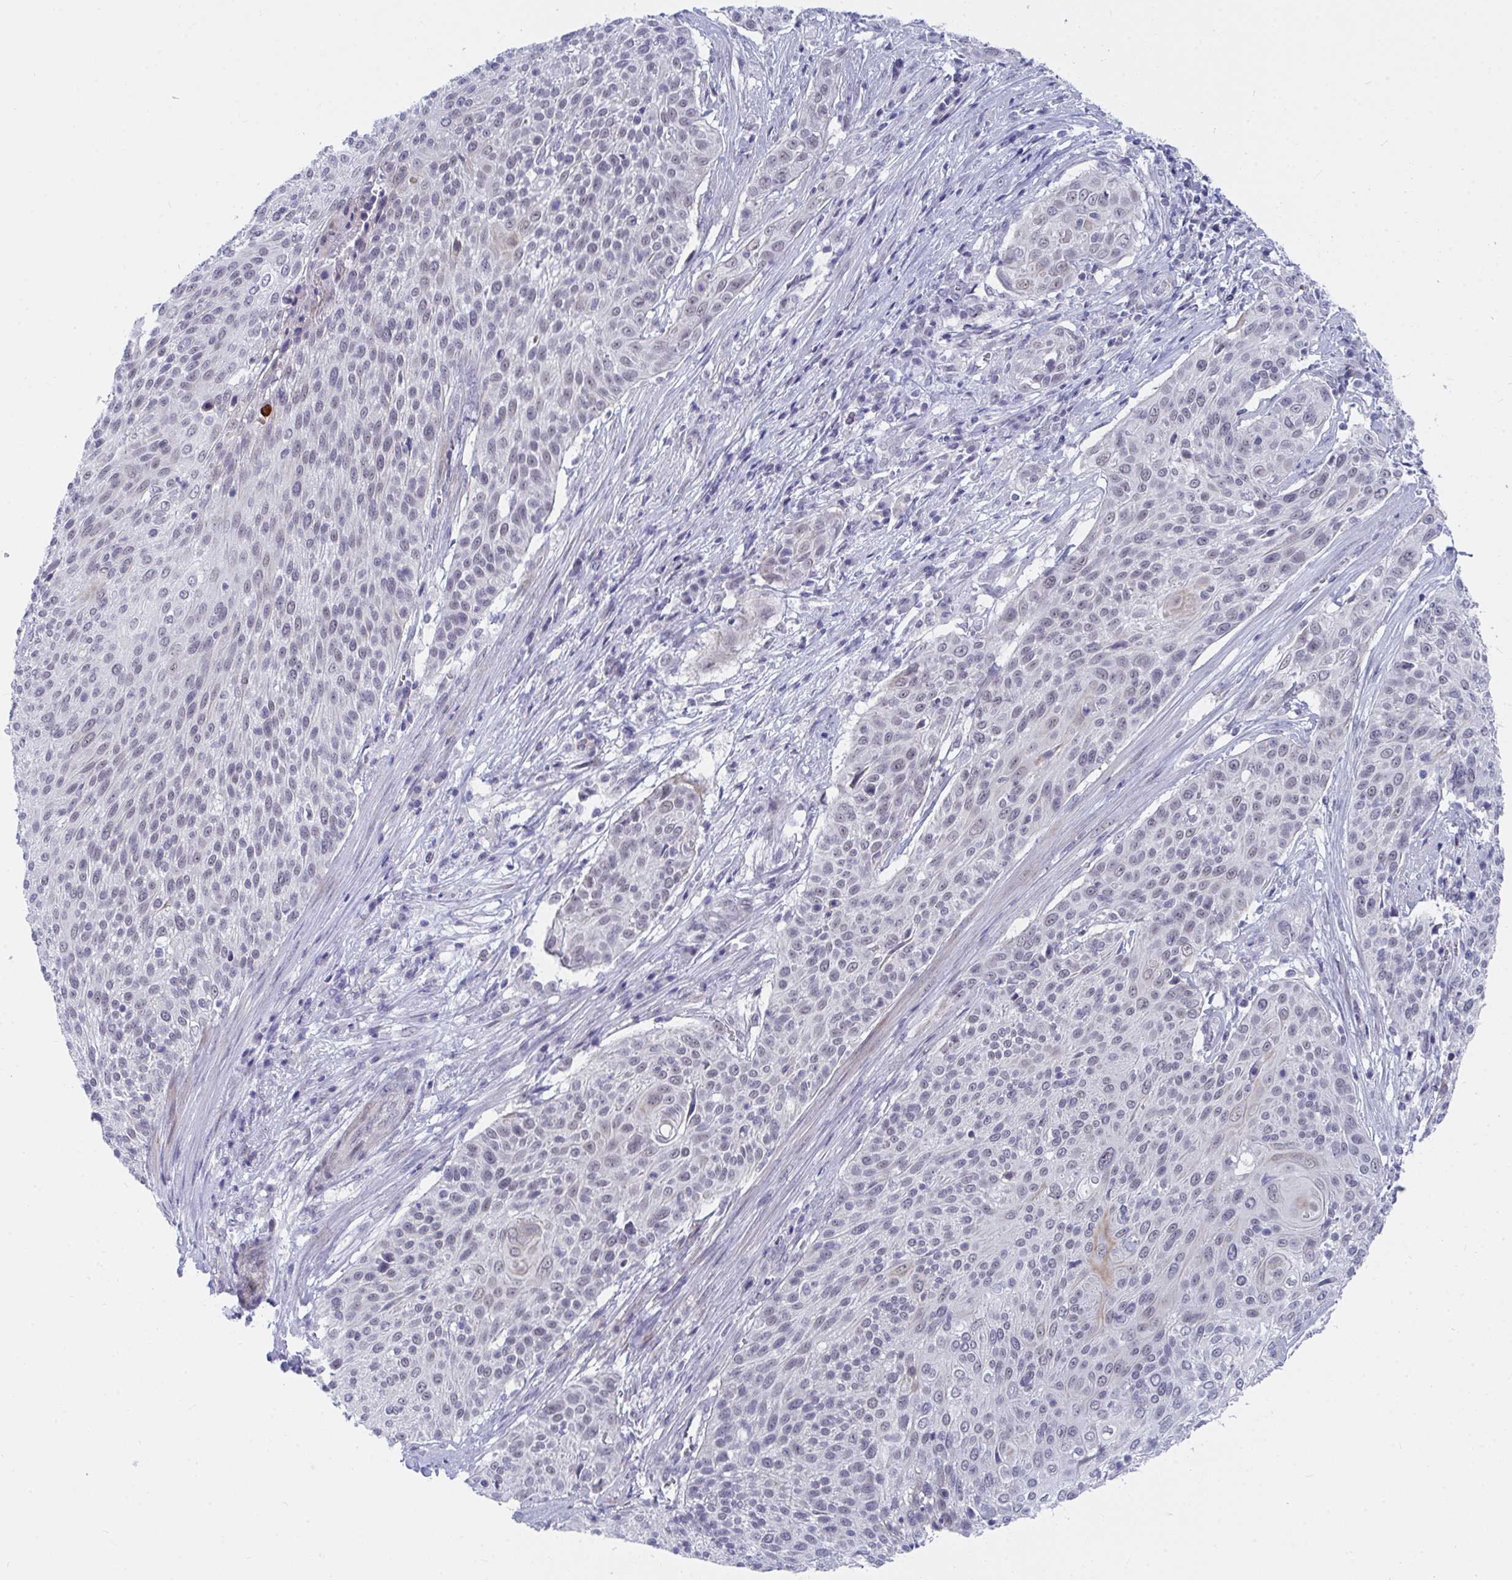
{"staining": {"intensity": "weak", "quantity": "<25%", "location": "nuclear"}, "tissue": "cervical cancer", "cell_type": "Tumor cells", "image_type": "cancer", "snomed": [{"axis": "morphology", "description": "Squamous cell carcinoma, NOS"}, {"axis": "topography", "description": "Cervix"}], "caption": "Tumor cells show no significant positivity in squamous cell carcinoma (cervical).", "gene": "DAOA", "patient": {"sex": "female", "age": 31}}